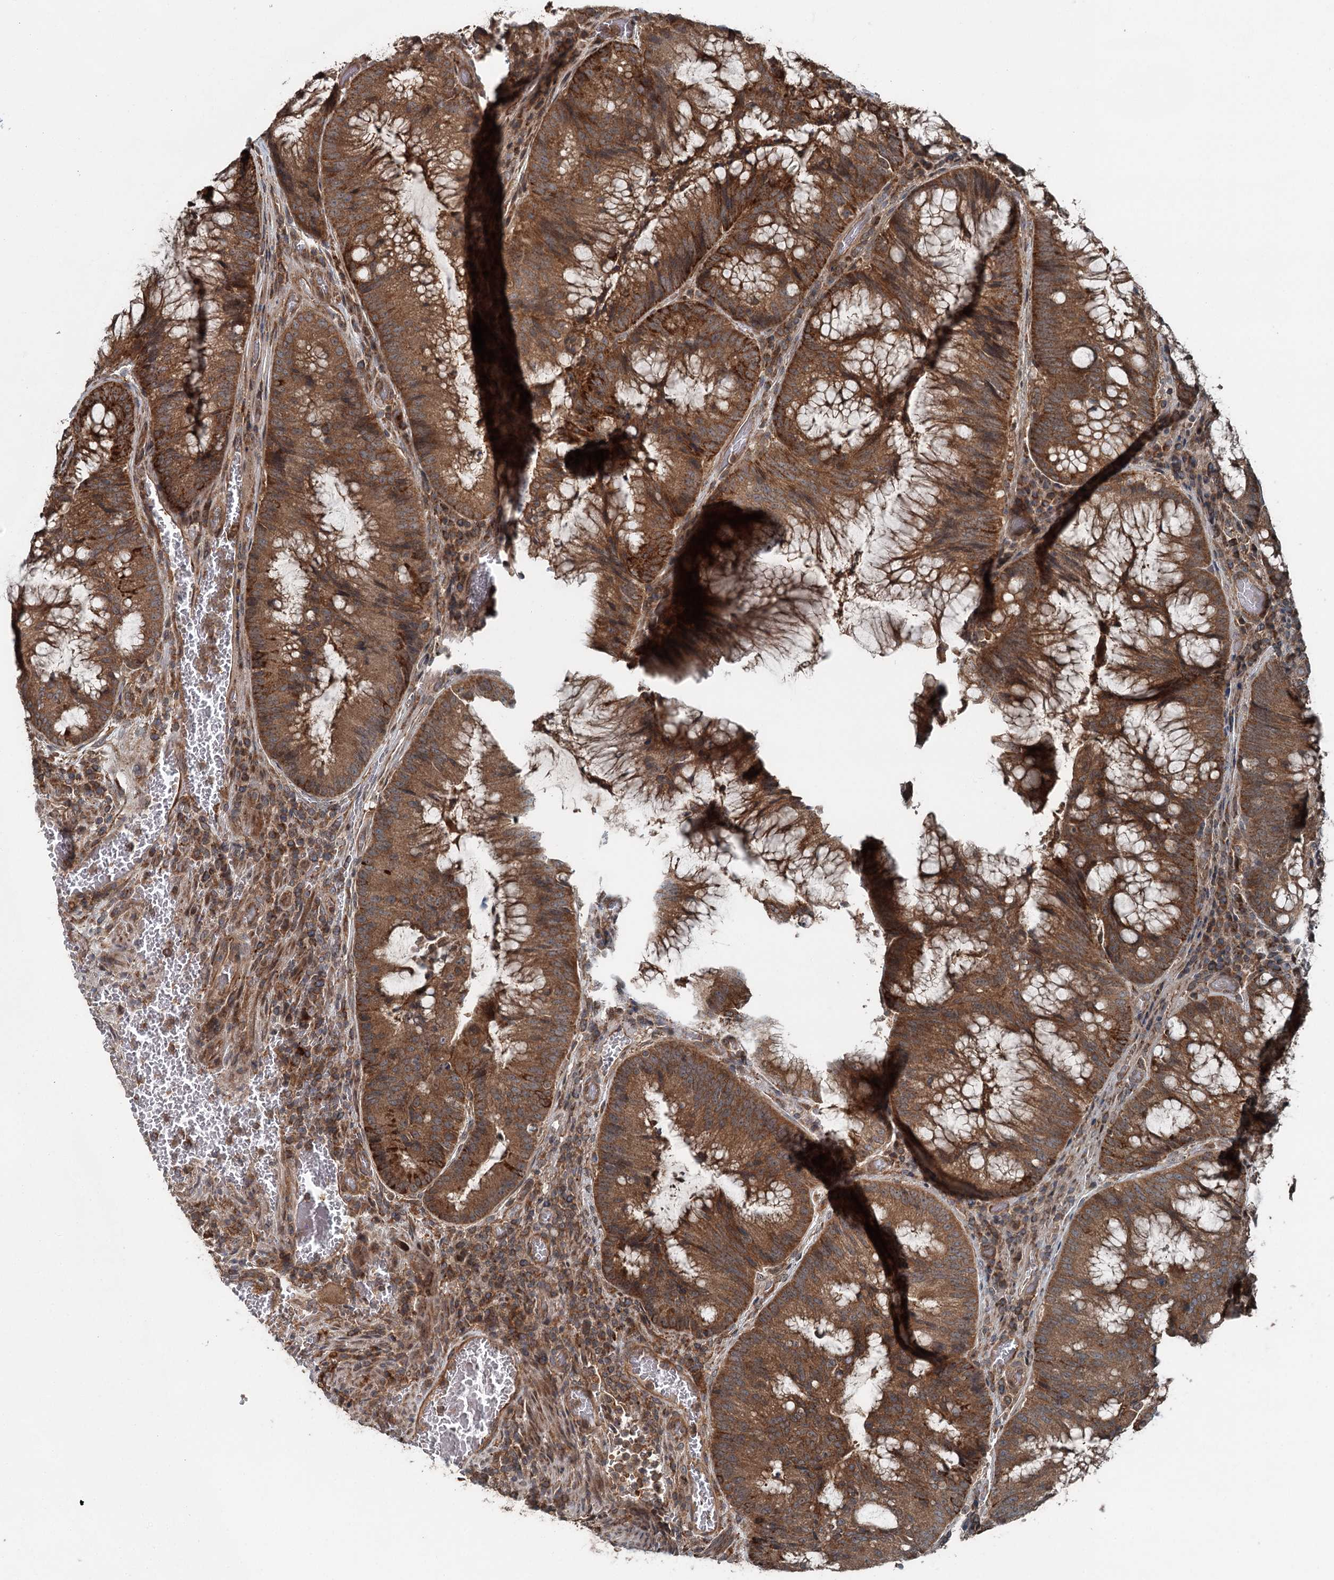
{"staining": {"intensity": "strong", "quantity": ">75%", "location": "cytoplasmic/membranous"}, "tissue": "colorectal cancer", "cell_type": "Tumor cells", "image_type": "cancer", "snomed": [{"axis": "morphology", "description": "Adenocarcinoma, NOS"}, {"axis": "topography", "description": "Rectum"}], "caption": "The histopathology image exhibits staining of adenocarcinoma (colorectal), revealing strong cytoplasmic/membranous protein expression (brown color) within tumor cells.", "gene": "SKIC3", "patient": {"sex": "male", "age": 69}}